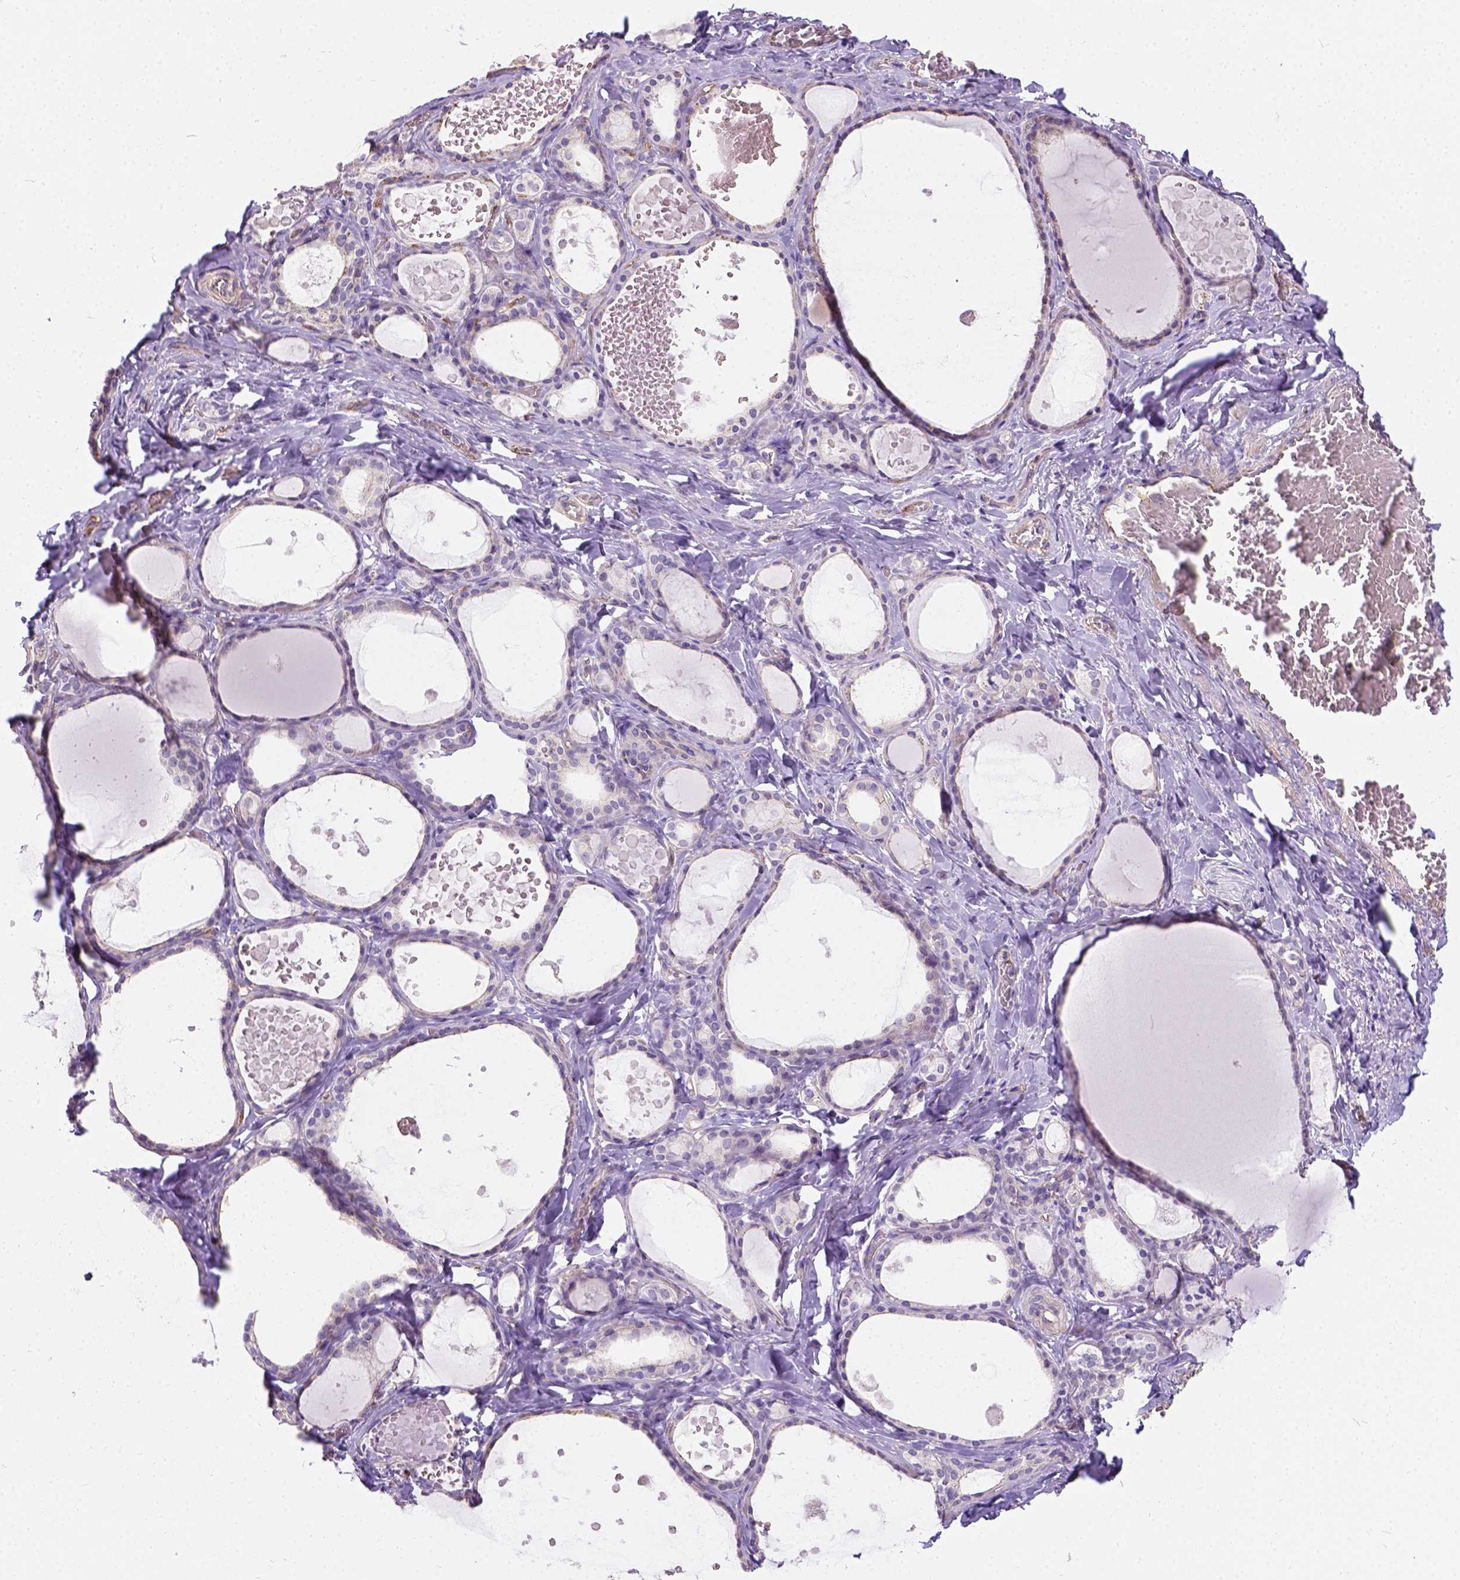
{"staining": {"intensity": "negative", "quantity": "none", "location": "none"}, "tissue": "thyroid gland", "cell_type": "Glandular cells", "image_type": "normal", "snomed": [{"axis": "morphology", "description": "Normal tissue, NOS"}, {"axis": "topography", "description": "Thyroid gland"}], "caption": "Thyroid gland stained for a protein using IHC demonstrates no staining glandular cells.", "gene": "PHF7", "patient": {"sex": "female", "age": 56}}